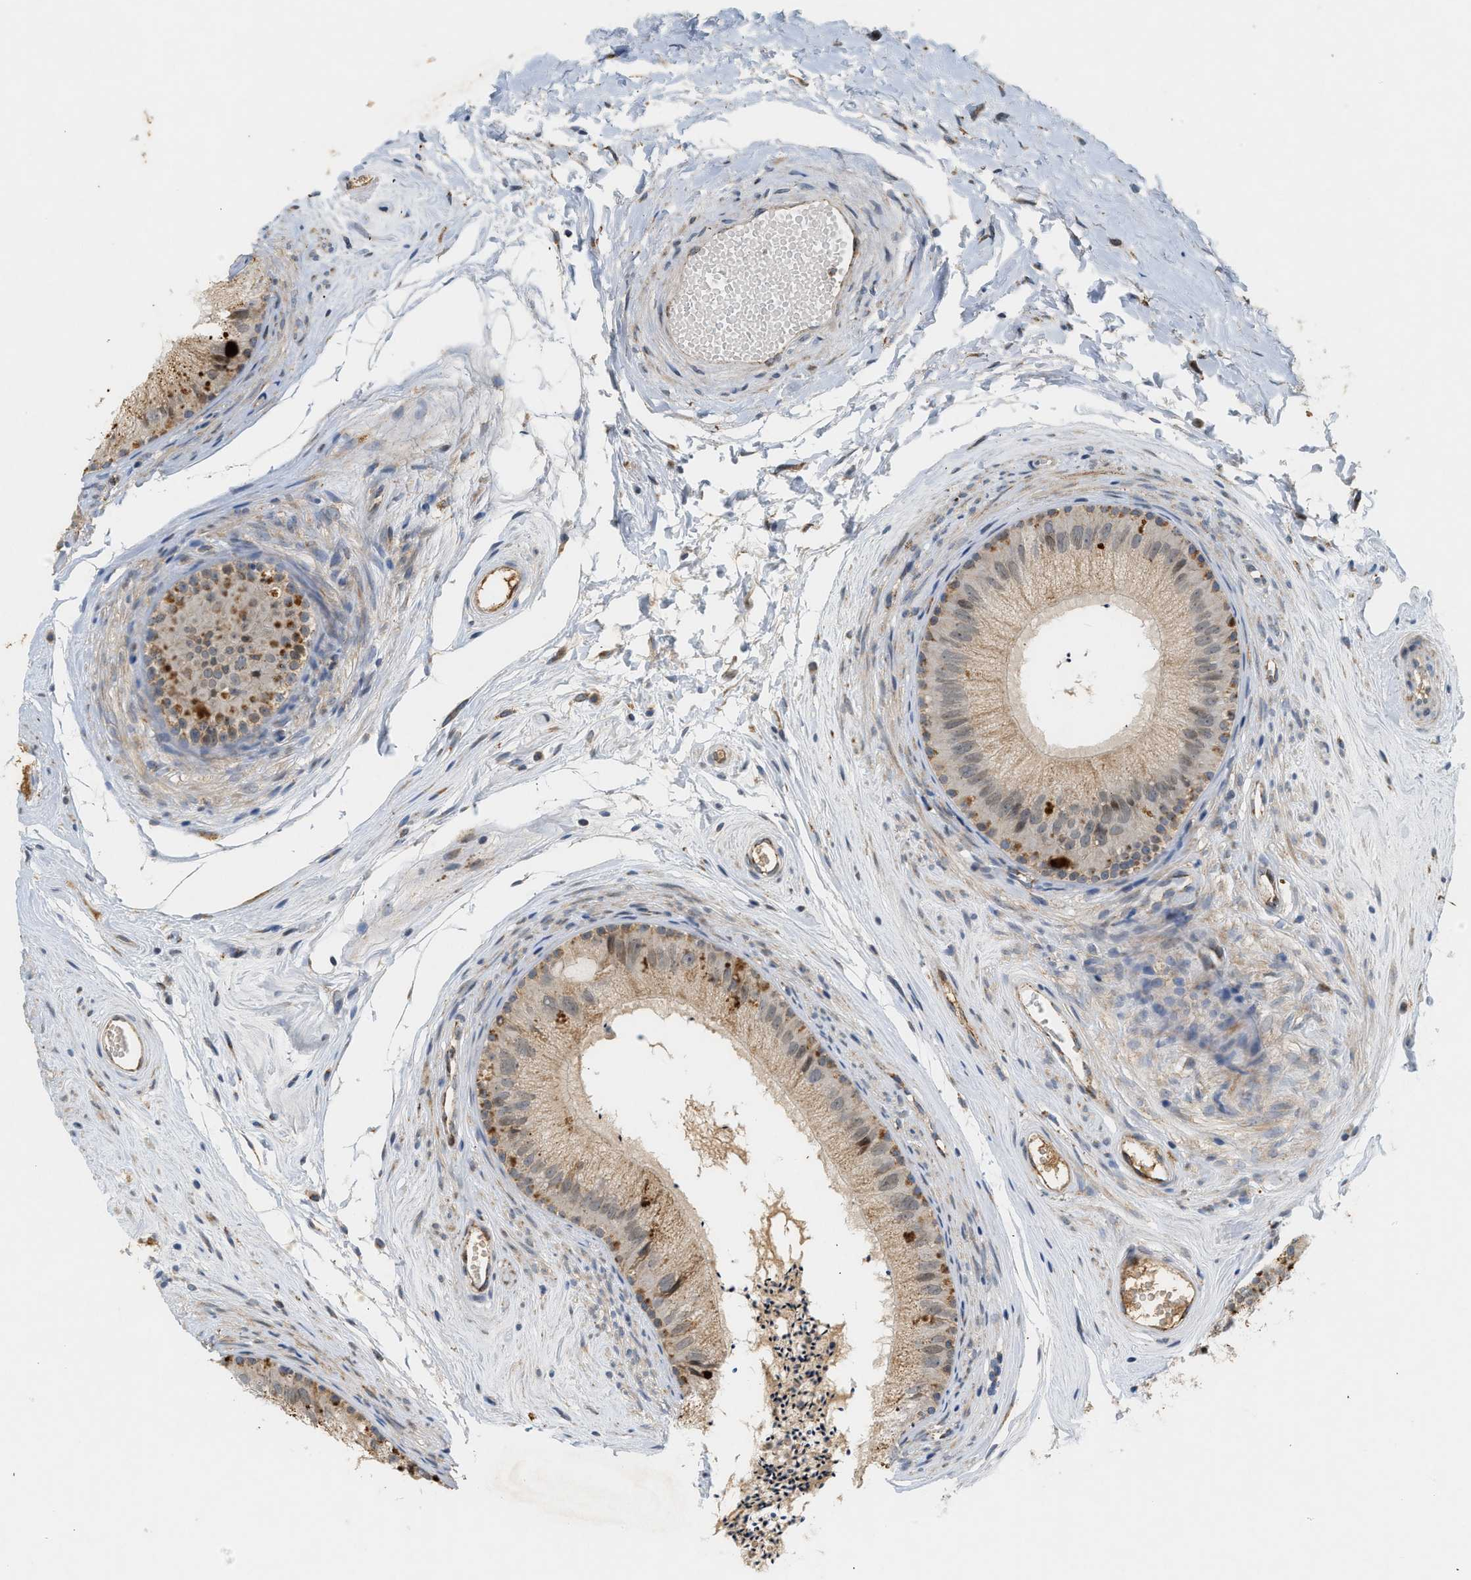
{"staining": {"intensity": "moderate", "quantity": "<25%", "location": "cytoplasmic/membranous"}, "tissue": "epididymis", "cell_type": "Glandular cells", "image_type": "normal", "snomed": [{"axis": "morphology", "description": "Normal tissue, NOS"}, {"axis": "topography", "description": "Epididymis"}], "caption": "Moderate cytoplasmic/membranous expression for a protein is identified in approximately <25% of glandular cells of unremarkable epididymis using immunohistochemistry.", "gene": "MCU", "patient": {"sex": "male", "age": 56}}